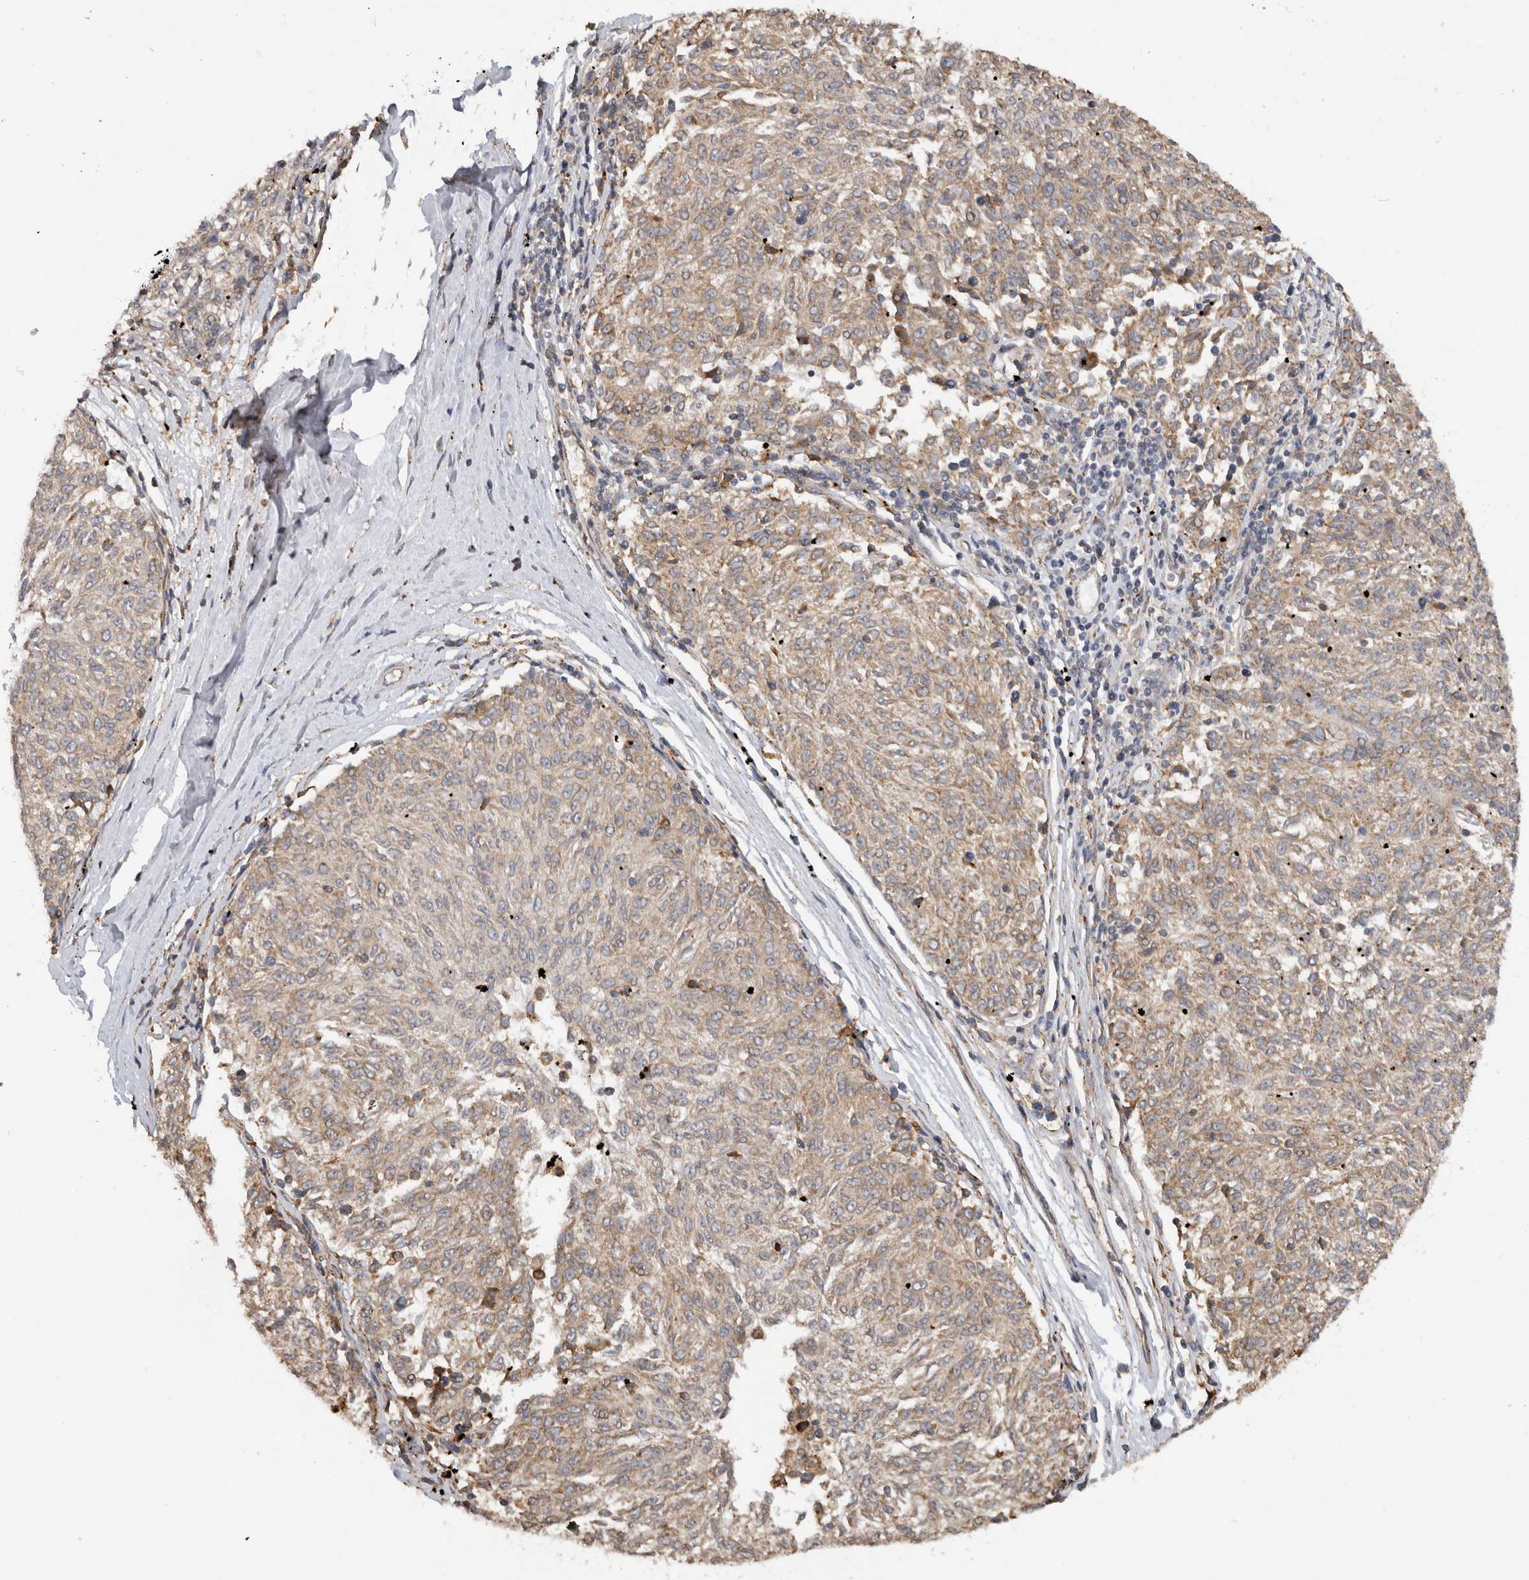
{"staining": {"intensity": "weak", "quantity": ">75%", "location": "cytoplasmic/membranous"}, "tissue": "melanoma", "cell_type": "Tumor cells", "image_type": "cancer", "snomed": [{"axis": "morphology", "description": "Malignant melanoma, NOS"}, {"axis": "topography", "description": "Skin"}], "caption": "The histopathology image shows immunohistochemical staining of melanoma. There is weak cytoplasmic/membranous staining is identified in approximately >75% of tumor cells.", "gene": "PARP6", "patient": {"sex": "female", "age": 72}}